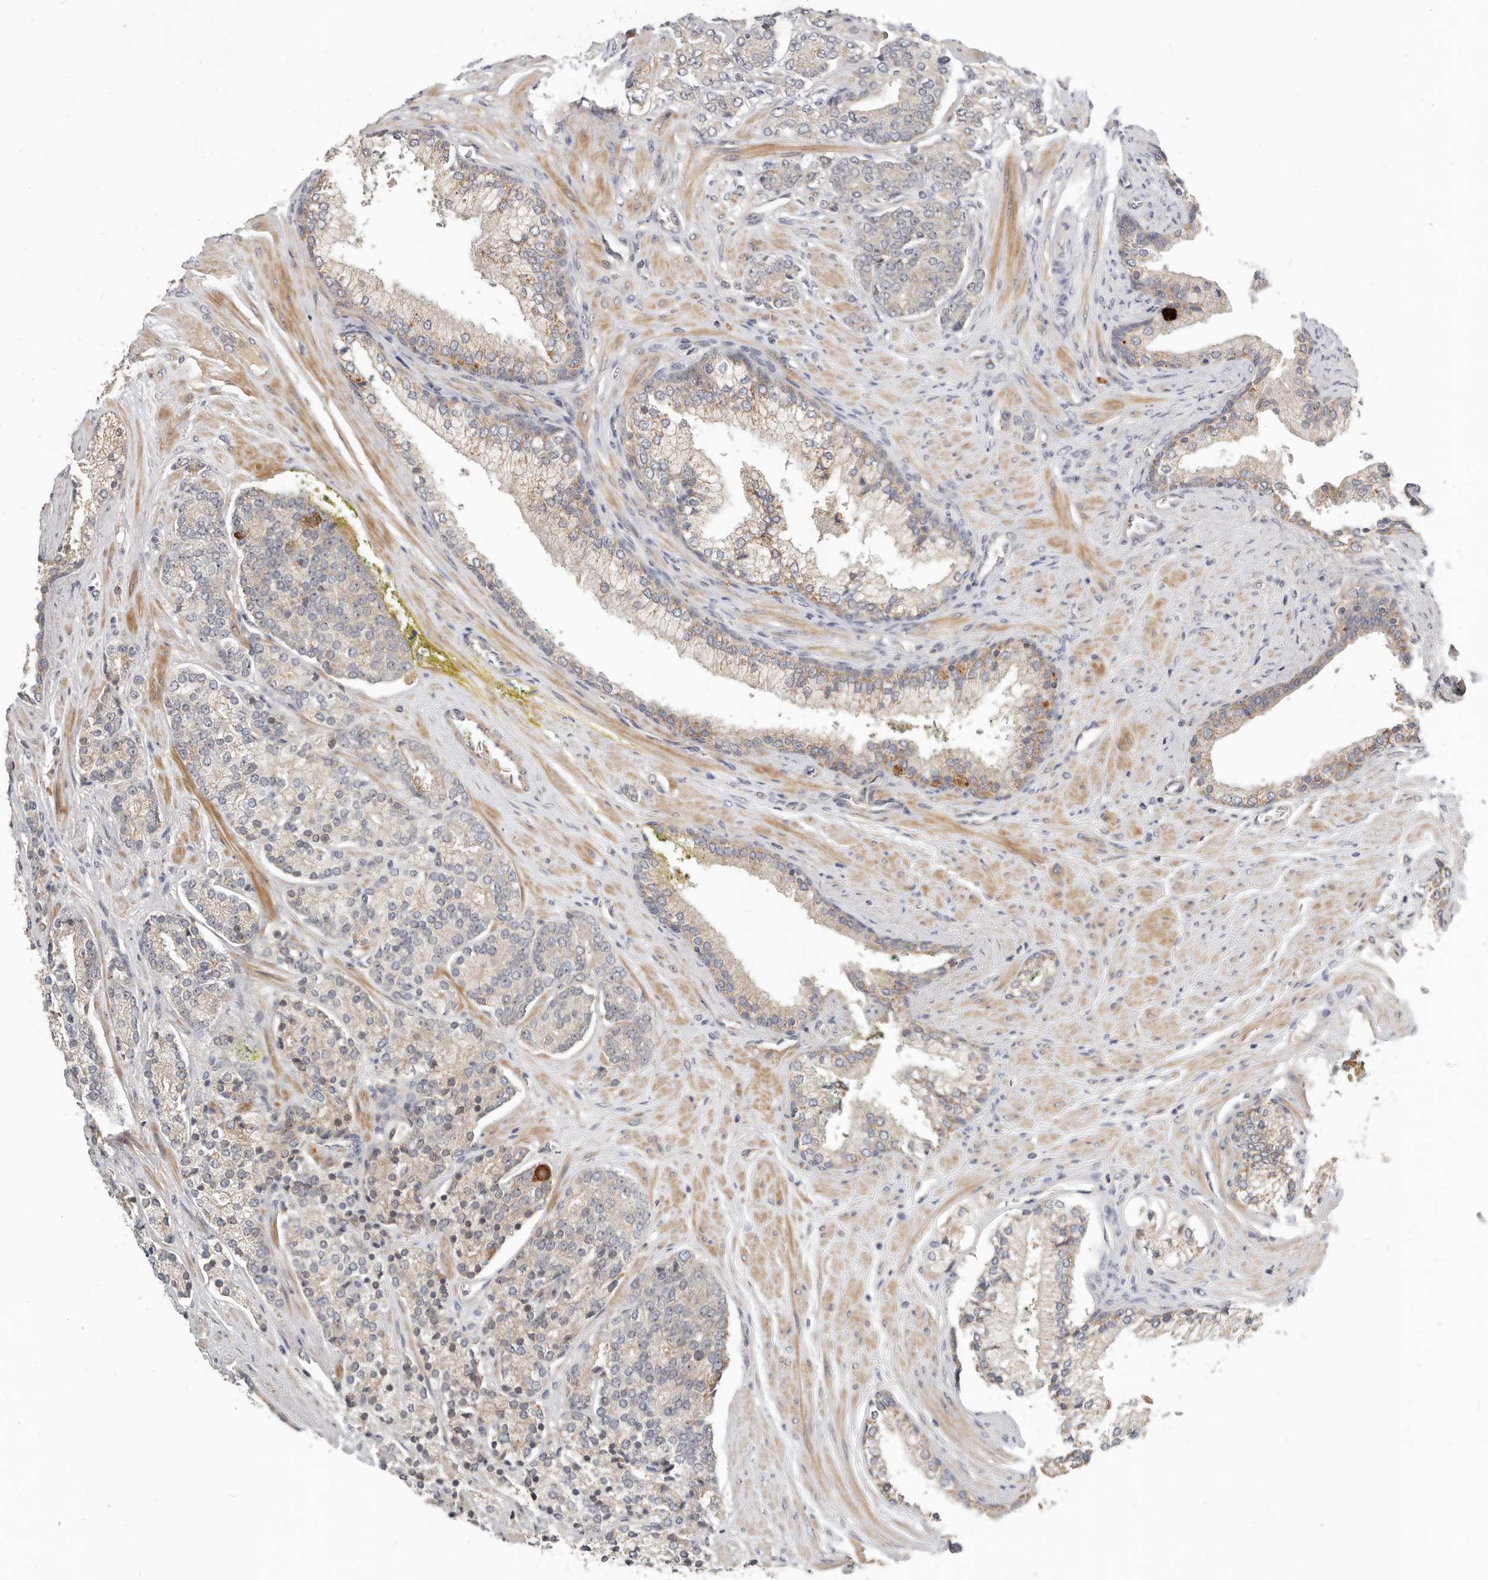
{"staining": {"intensity": "negative", "quantity": "none", "location": "none"}, "tissue": "prostate cancer", "cell_type": "Tumor cells", "image_type": "cancer", "snomed": [{"axis": "morphology", "description": "Adenocarcinoma, High grade"}, {"axis": "topography", "description": "Prostate"}], "caption": "A micrograph of human prostate cancer is negative for staining in tumor cells.", "gene": "MICALL2", "patient": {"sex": "male", "age": 71}}